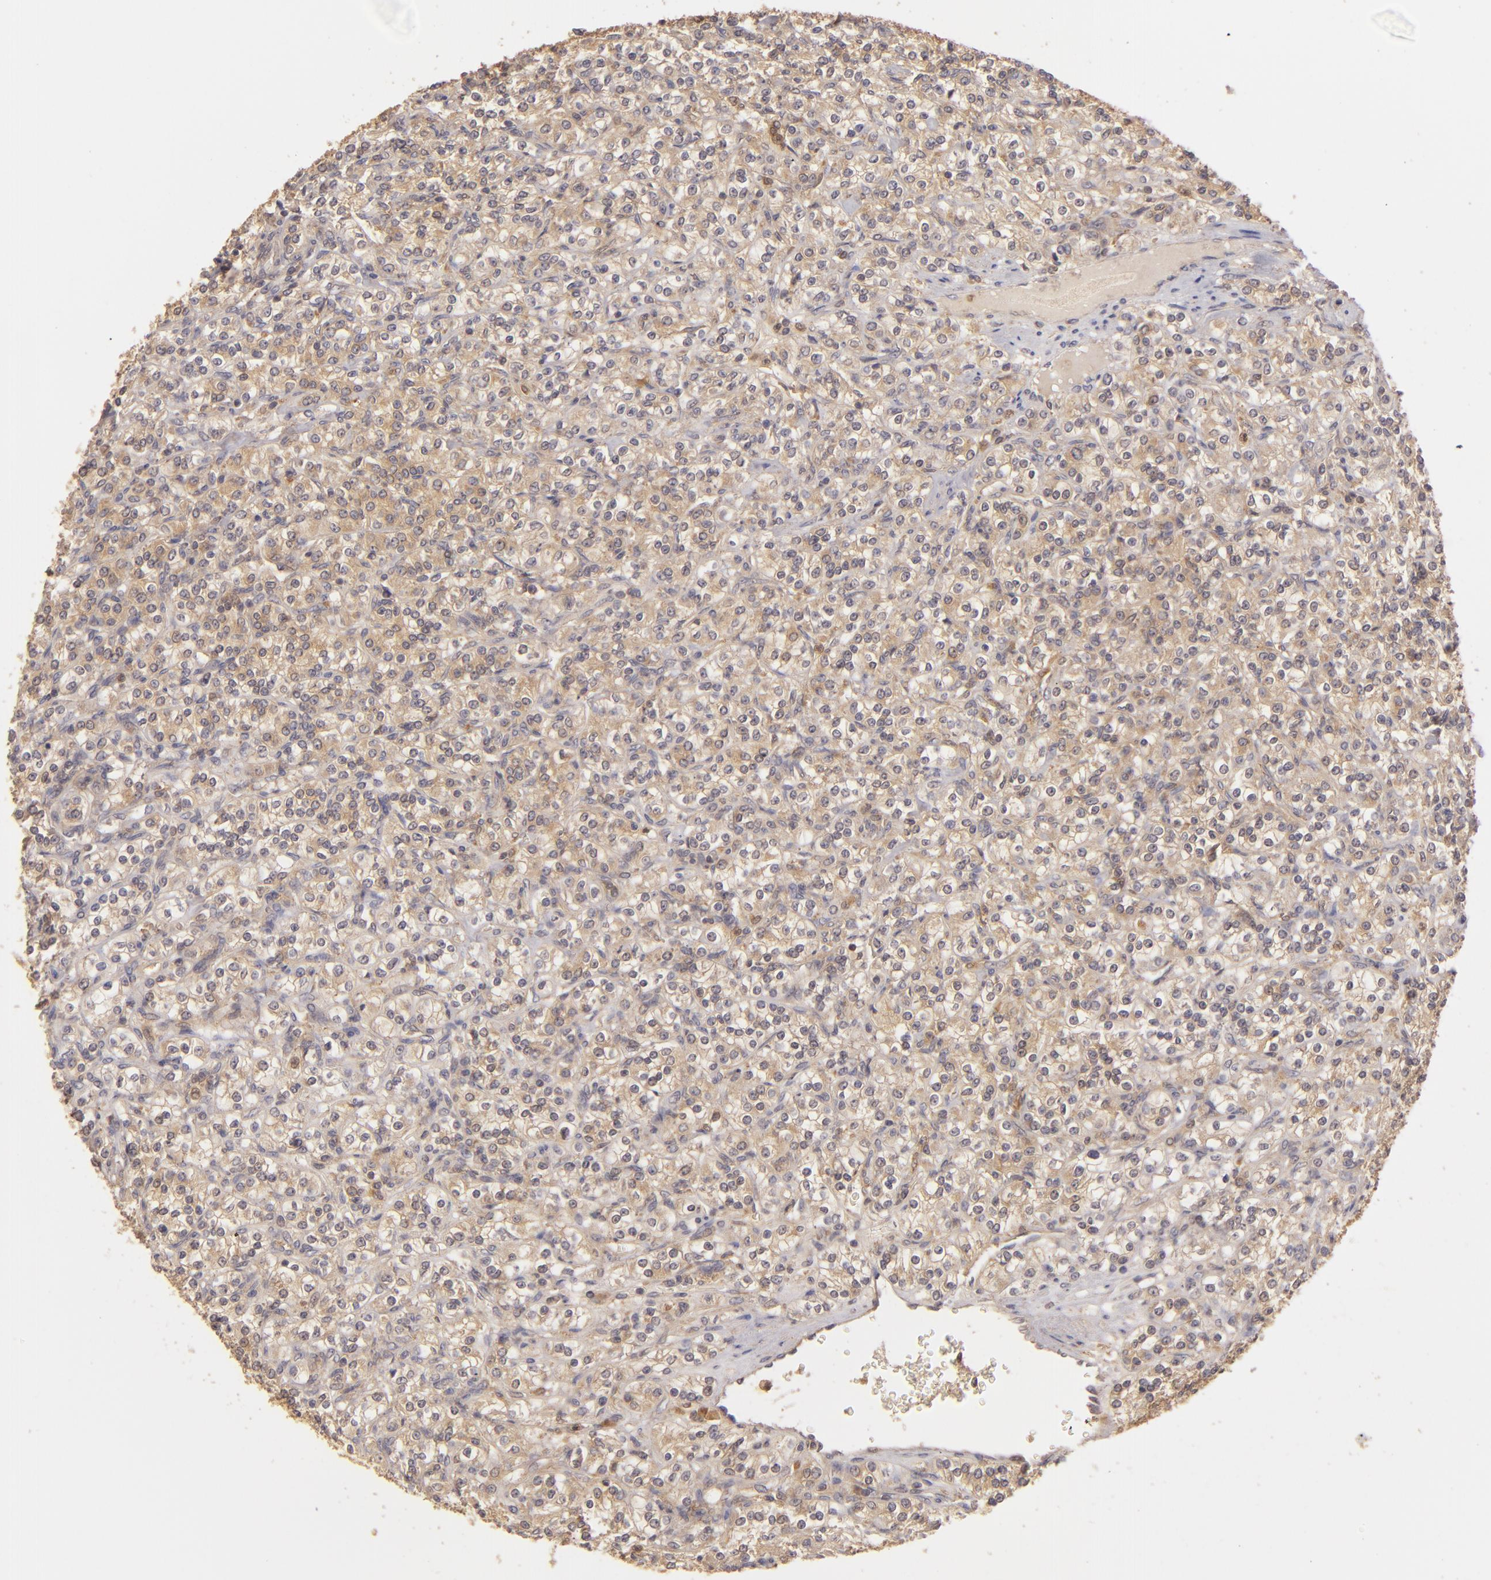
{"staining": {"intensity": "moderate", "quantity": ">75%", "location": "cytoplasmic/membranous"}, "tissue": "renal cancer", "cell_type": "Tumor cells", "image_type": "cancer", "snomed": [{"axis": "morphology", "description": "Adenocarcinoma, NOS"}, {"axis": "topography", "description": "Kidney"}], "caption": "A medium amount of moderate cytoplasmic/membranous staining is identified in approximately >75% of tumor cells in renal adenocarcinoma tissue.", "gene": "PRKCD", "patient": {"sex": "male", "age": 77}}